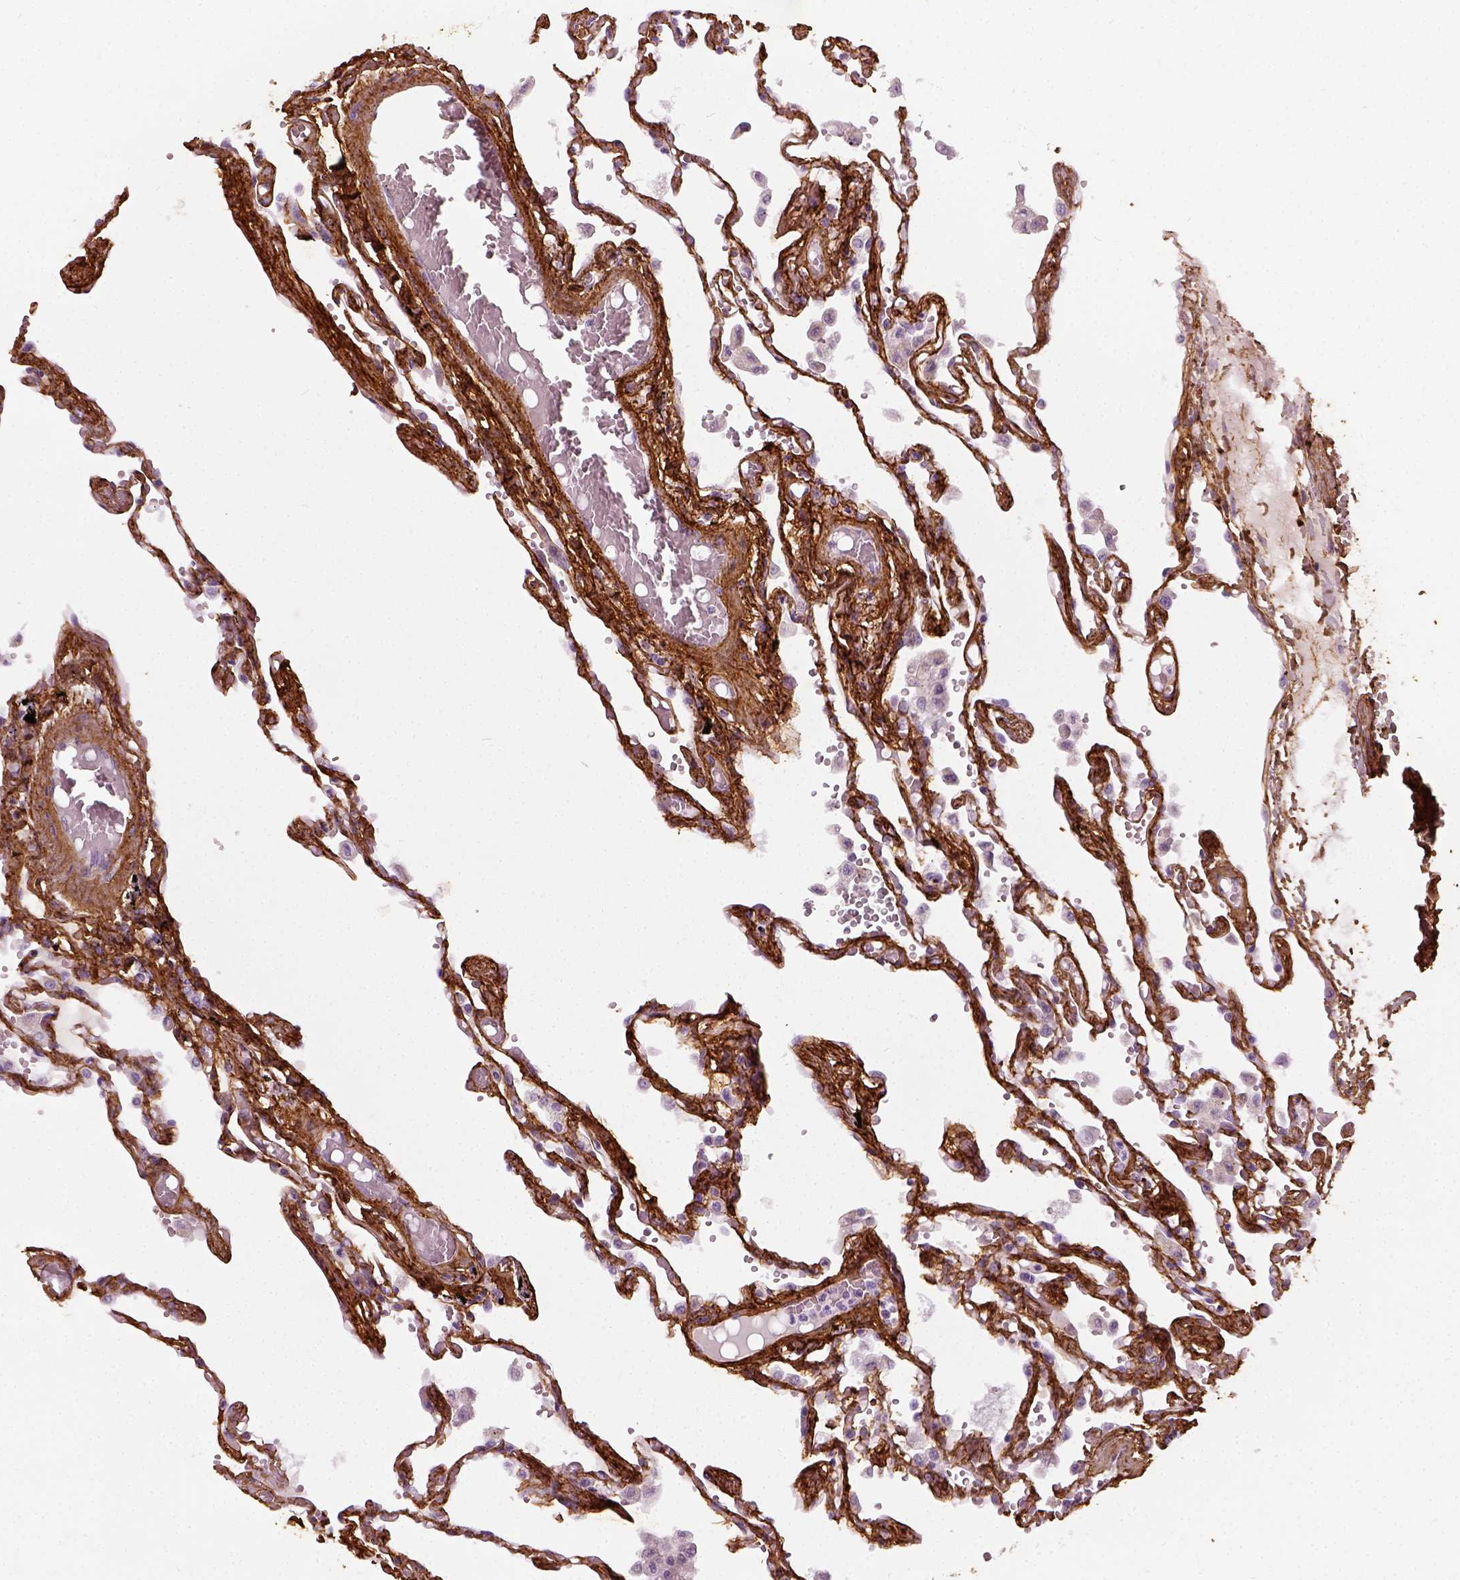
{"staining": {"intensity": "negative", "quantity": "none", "location": "none"}, "tissue": "lung", "cell_type": "Alveolar cells", "image_type": "normal", "snomed": [{"axis": "morphology", "description": "Normal tissue, NOS"}, {"axis": "morphology", "description": "Adenocarcinoma, NOS"}, {"axis": "topography", "description": "Cartilage tissue"}, {"axis": "topography", "description": "Lung"}], "caption": "There is no significant positivity in alveolar cells of lung. Brightfield microscopy of immunohistochemistry (IHC) stained with DAB (brown) and hematoxylin (blue), captured at high magnification.", "gene": "COL6A2", "patient": {"sex": "female", "age": 67}}